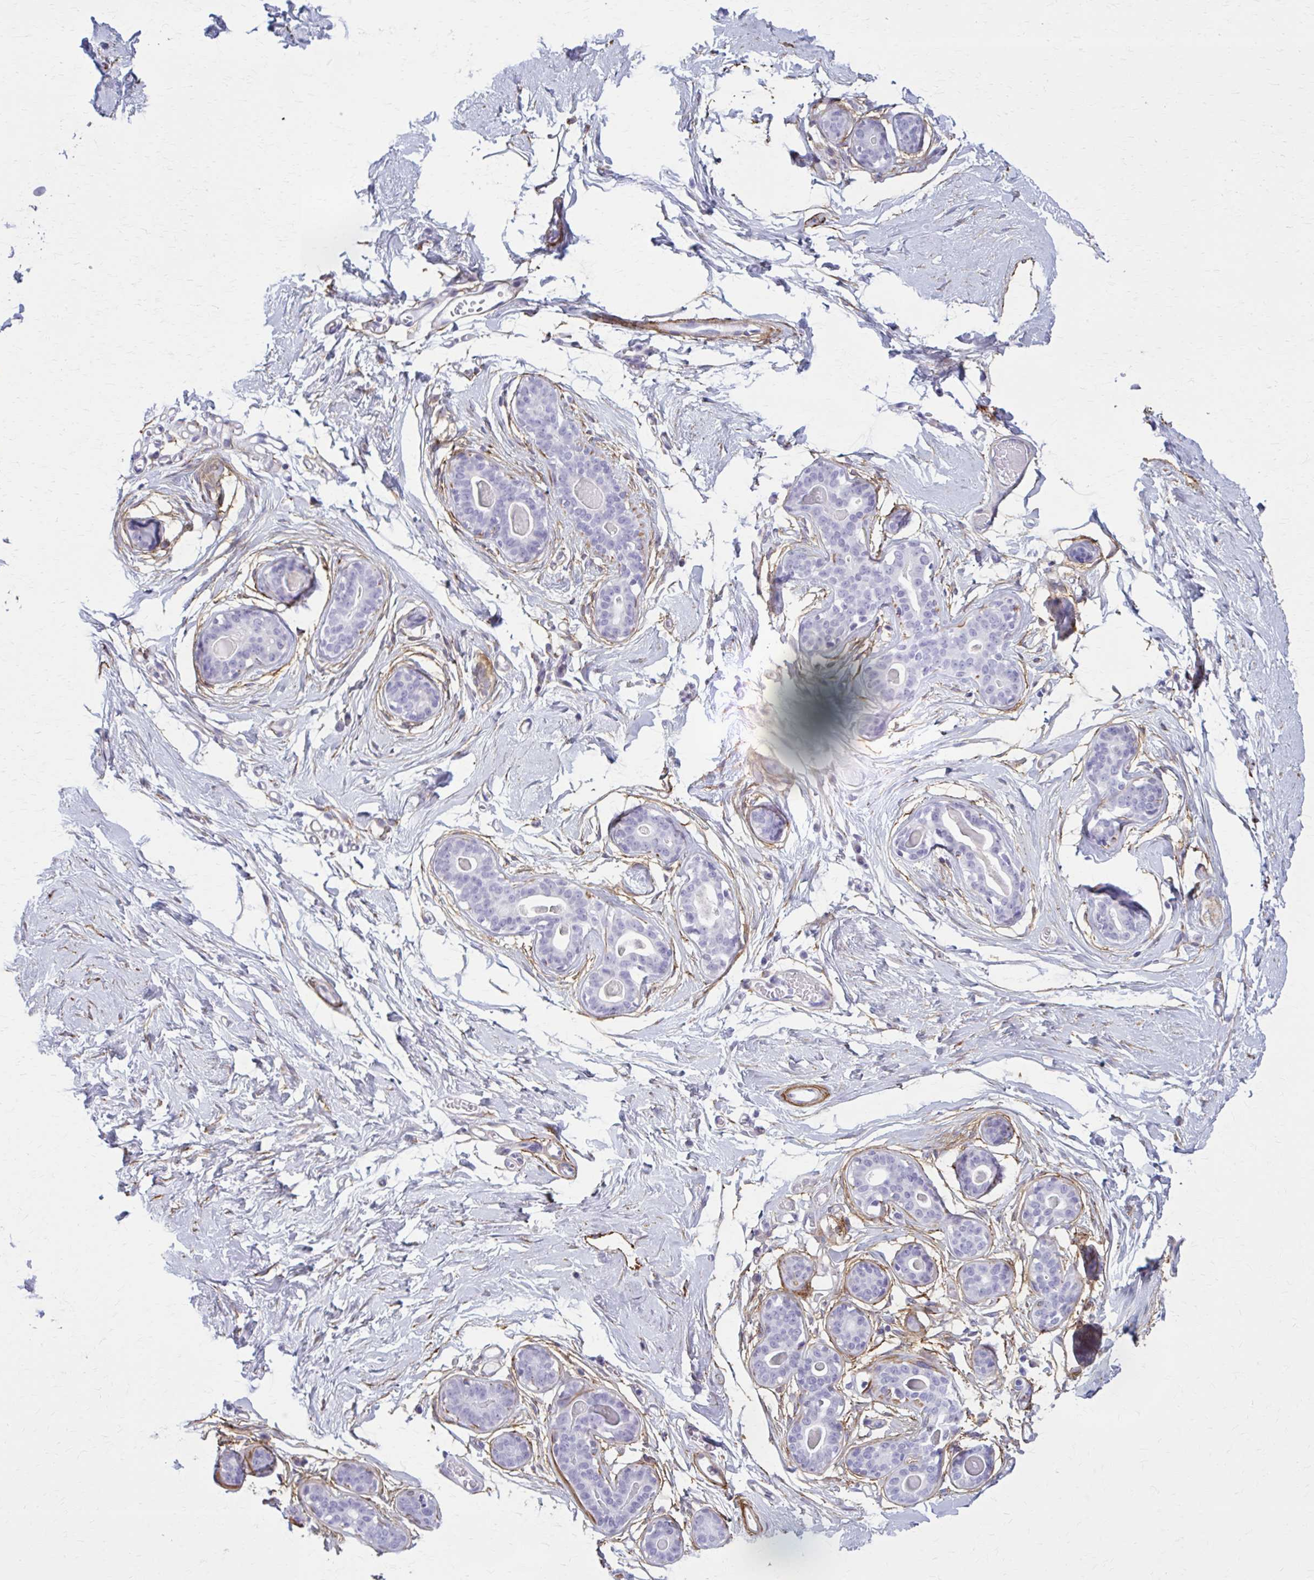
{"staining": {"intensity": "negative", "quantity": "none", "location": "none"}, "tissue": "breast", "cell_type": "Adipocytes", "image_type": "normal", "snomed": [{"axis": "morphology", "description": "Normal tissue, NOS"}, {"axis": "topography", "description": "Breast"}], "caption": "Histopathology image shows no protein expression in adipocytes of unremarkable breast.", "gene": "AKAP12", "patient": {"sex": "female", "age": 45}}